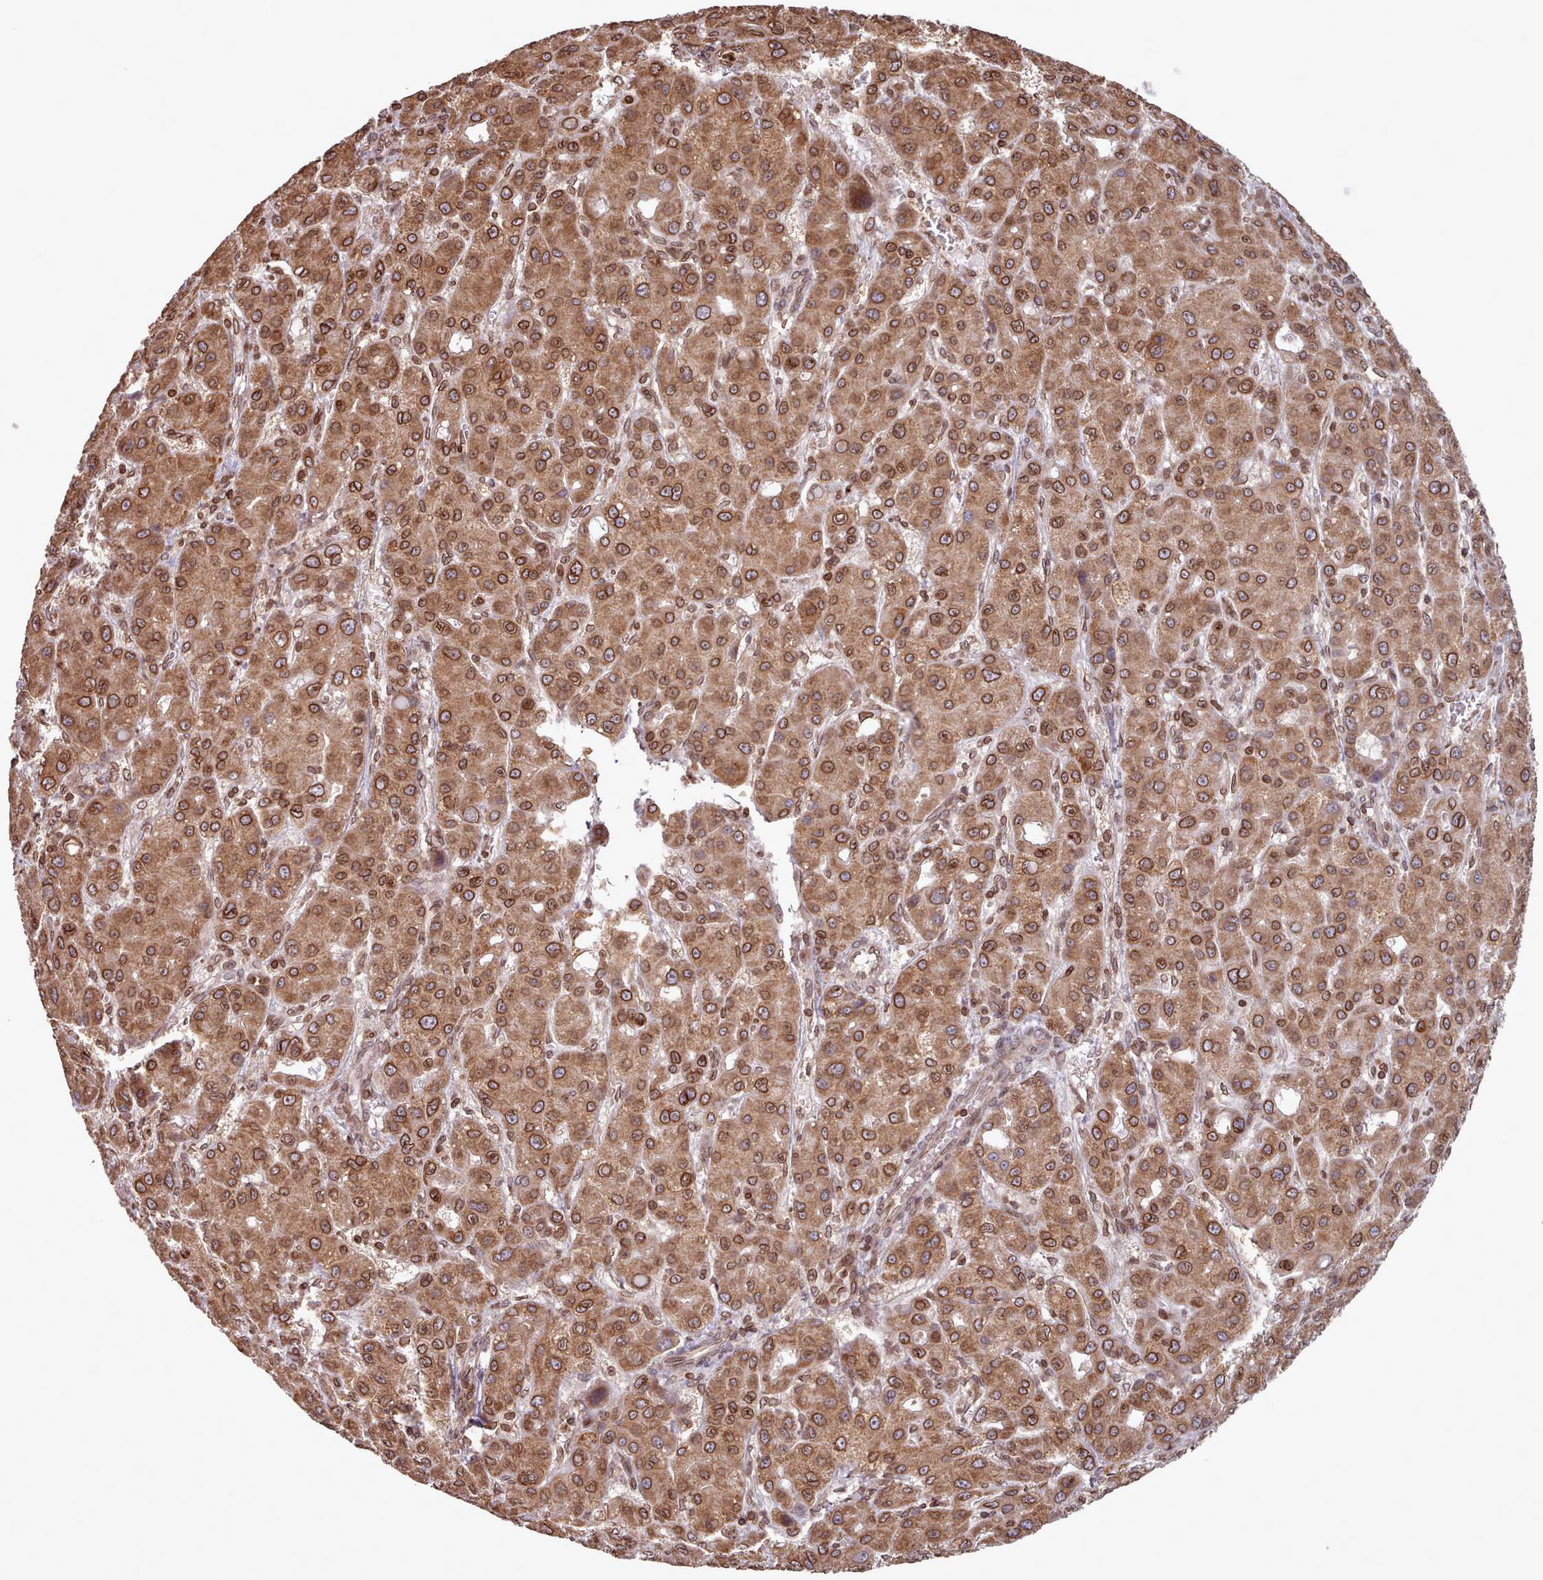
{"staining": {"intensity": "strong", "quantity": ">75%", "location": "cytoplasmic/membranous,nuclear"}, "tissue": "liver cancer", "cell_type": "Tumor cells", "image_type": "cancer", "snomed": [{"axis": "morphology", "description": "Carcinoma, Hepatocellular, NOS"}, {"axis": "topography", "description": "Liver"}], "caption": "This is an image of immunohistochemistry staining of liver cancer, which shows strong expression in the cytoplasmic/membranous and nuclear of tumor cells.", "gene": "TOR1AIP1", "patient": {"sex": "male", "age": 55}}